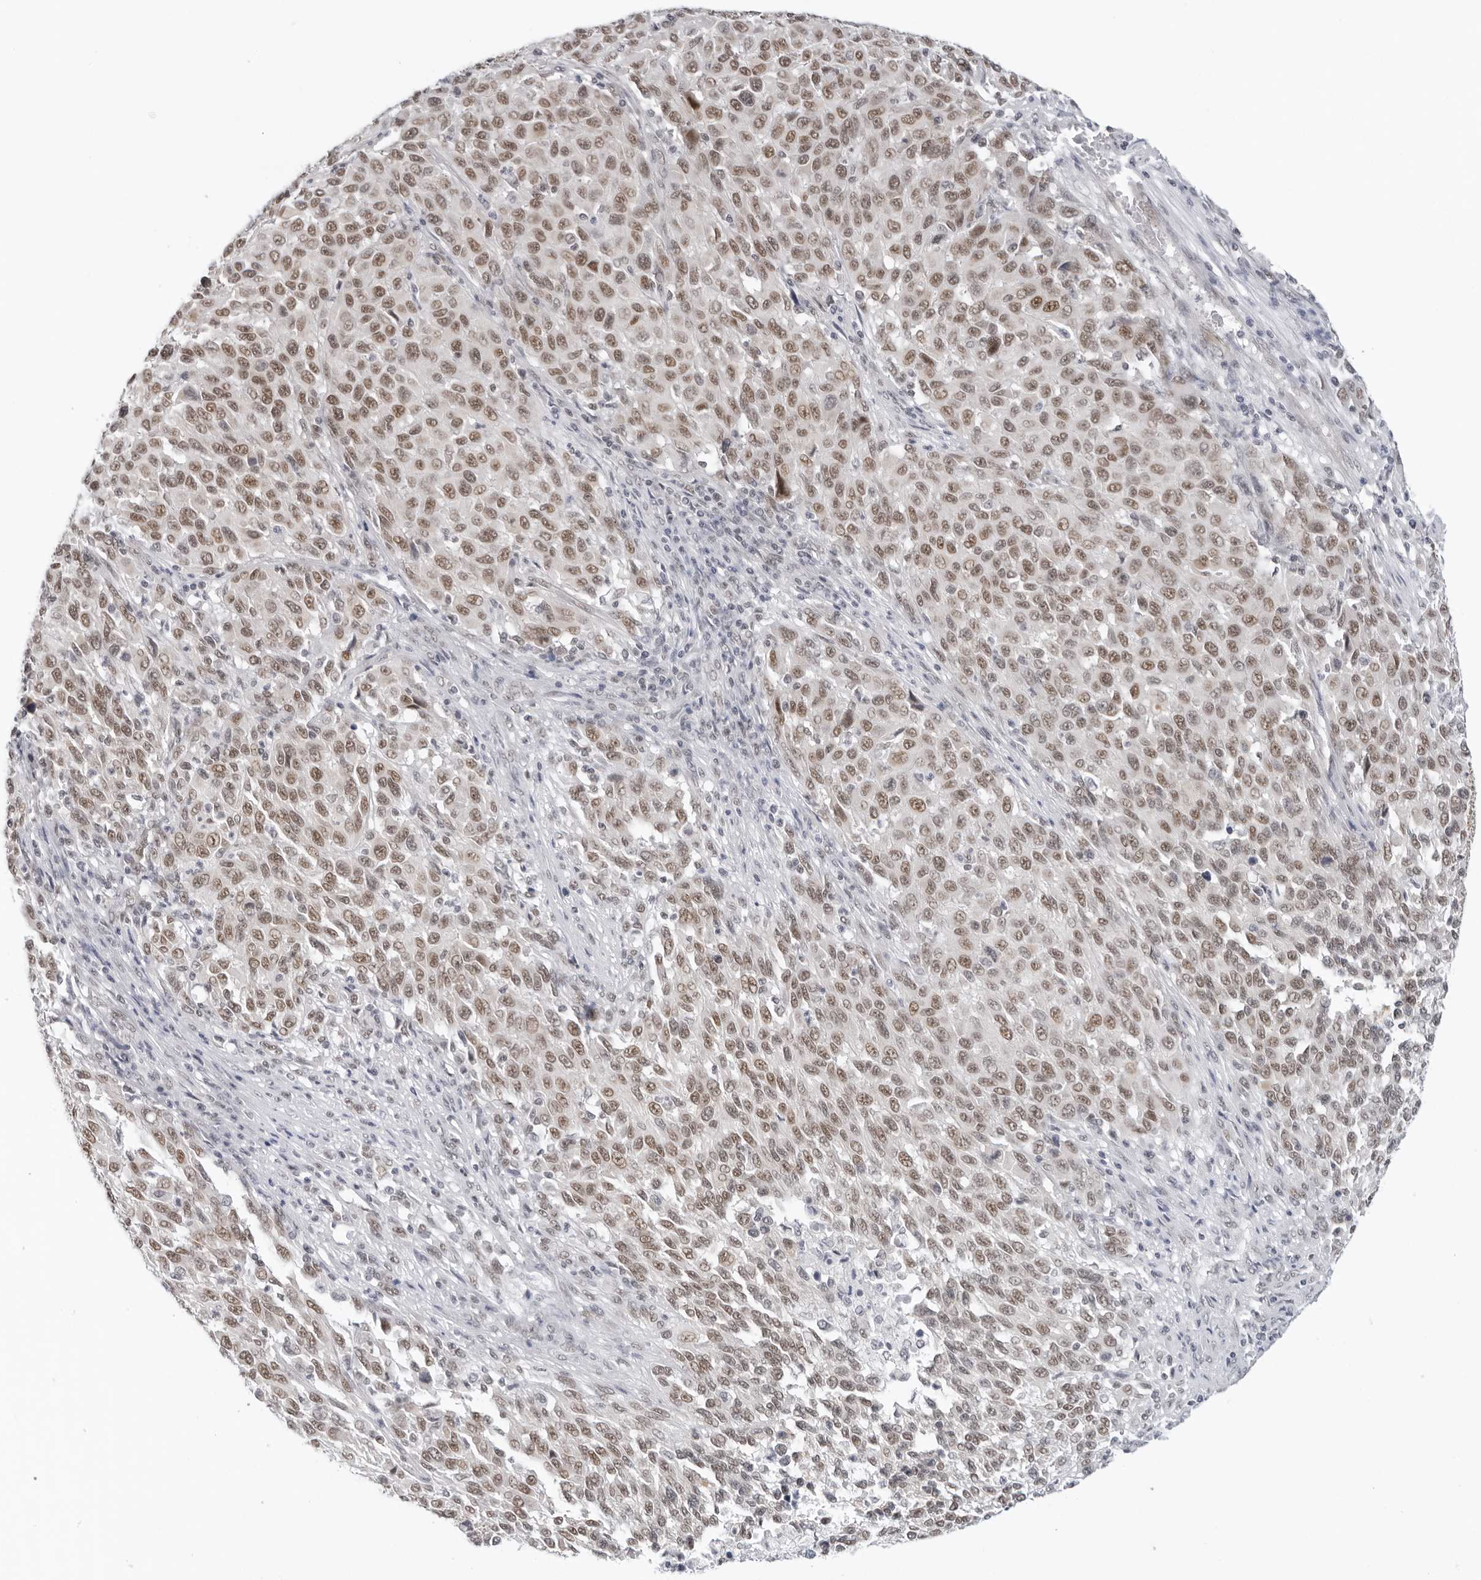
{"staining": {"intensity": "moderate", "quantity": ">75%", "location": "nuclear"}, "tissue": "melanoma", "cell_type": "Tumor cells", "image_type": "cancer", "snomed": [{"axis": "morphology", "description": "Malignant melanoma, Metastatic site"}, {"axis": "topography", "description": "Lymph node"}], "caption": "The image reveals staining of malignant melanoma (metastatic site), revealing moderate nuclear protein expression (brown color) within tumor cells.", "gene": "FOXK2", "patient": {"sex": "male", "age": 61}}